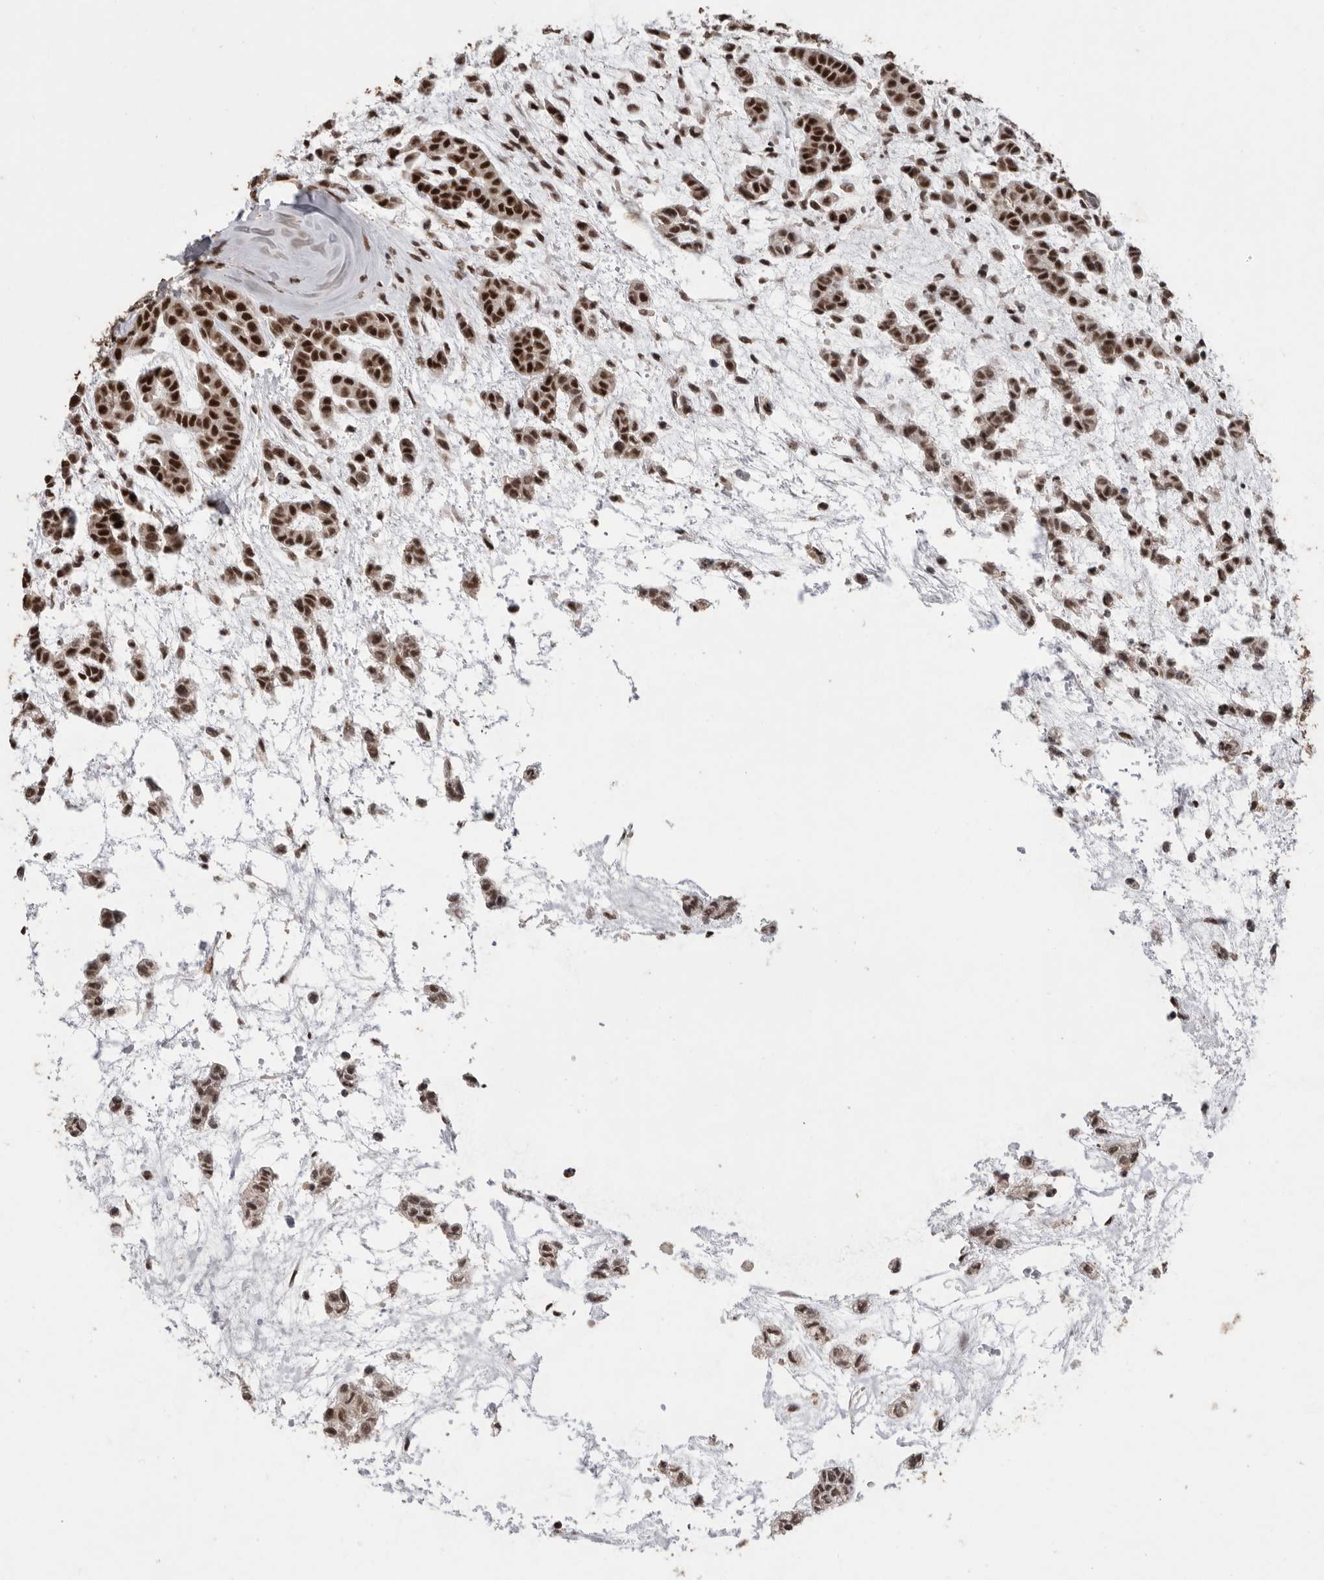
{"staining": {"intensity": "strong", "quantity": ">75%", "location": "nuclear"}, "tissue": "head and neck cancer", "cell_type": "Tumor cells", "image_type": "cancer", "snomed": [{"axis": "morphology", "description": "Adenocarcinoma, NOS"}, {"axis": "morphology", "description": "Adenoma, NOS"}, {"axis": "topography", "description": "Head-Neck"}], "caption": "Immunohistochemical staining of head and neck adenoma demonstrates strong nuclear protein positivity in about >75% of tumor cells. (DAB = brown stain, brightfield microscopy at high magnification).", "gene": "PPP1R10", "patient": {"sex": "female", "age": 55}}